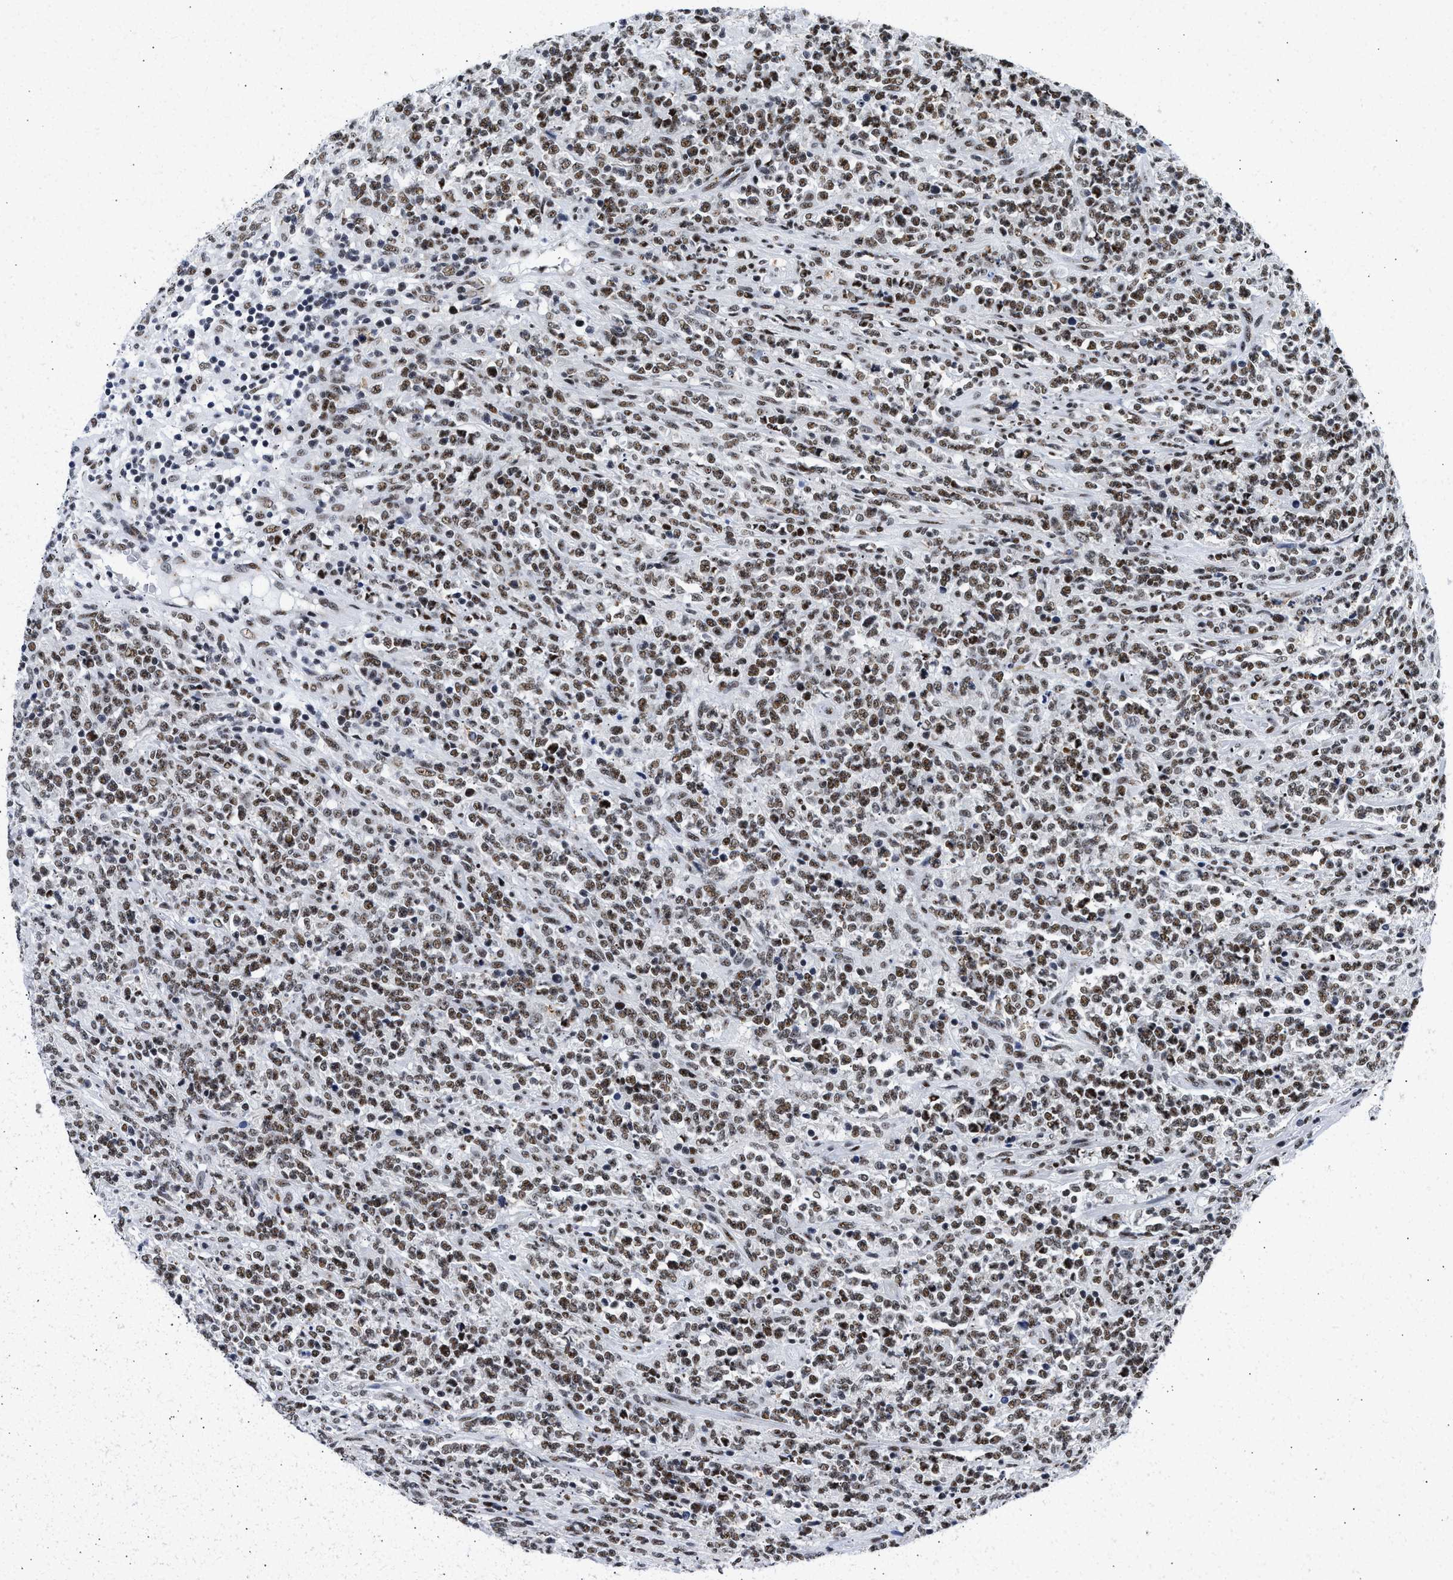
{"staining": {"intensity": "moderate", "quantity": ">75%", "location": "nuclear"}, "tissue": "lymphoma", "cell_type": "Tumor cells", "image_type": "cancer", "snomed": [{"axis": "morphology", "description": "Malignant lymphoma, non-Hodgkin's type, High grade"}, {"axis": "topography", "description": "Soft tissue"}], "caption": "The micrograph shows immunohistochemical staining of lymphoma. There is moderate nuclear expression is present in about >75% of tumor cells. The protein of interest is shown in brown color, while the nuclei are stained blue.", "gene": "RBM8A", "patient": {"sex": "male", "age": 18}}